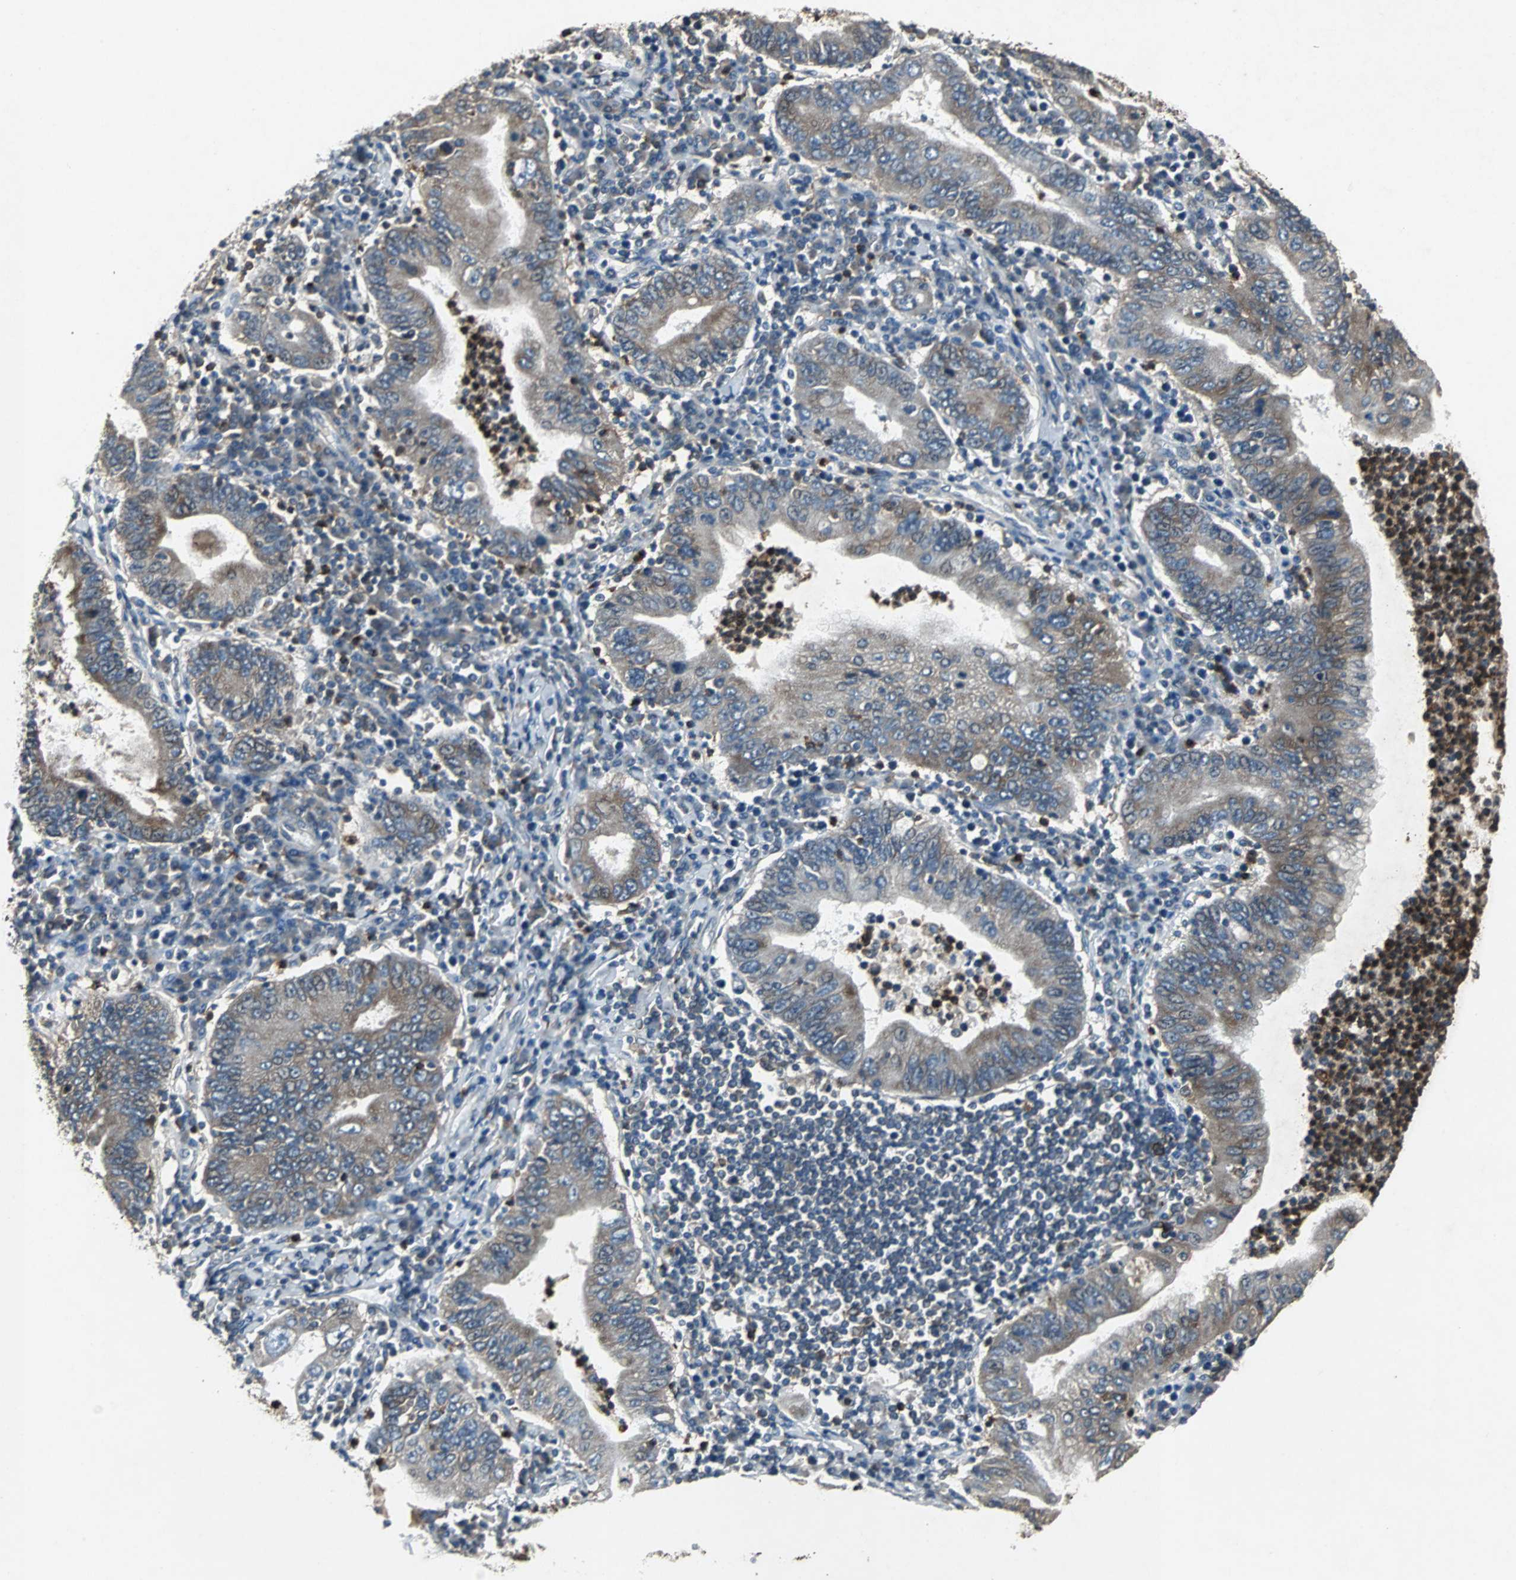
{"staining": {"intensity": "weak", "quantity": "<25%", "location": "cytoplasmic/membranous"}, "tissue": "stomach cancer", "cell_type": "Tumor cells", "image_type": "cancer", "snomed": [{"axis": "morphology", "description": "Normal tissue, NOS"}, {"axis": "morphology", "description": "Adenocarcinoma, NOS"}, {"axis": "topography", "description": "Esophagus"}, {"axis": "topography", "description": "Stomach, upper"}, {"axis": "topography", "description": "Peripheral nerve tissue"}], "caption": "Immunohistochemistry photomicrograph of neoplastic tissue: stomach cancer stained with DAB demonstrates no significant protein positivity in tumor cells.", "gene": "SOS1", "patient": {"sex": "male", "age": 62}}